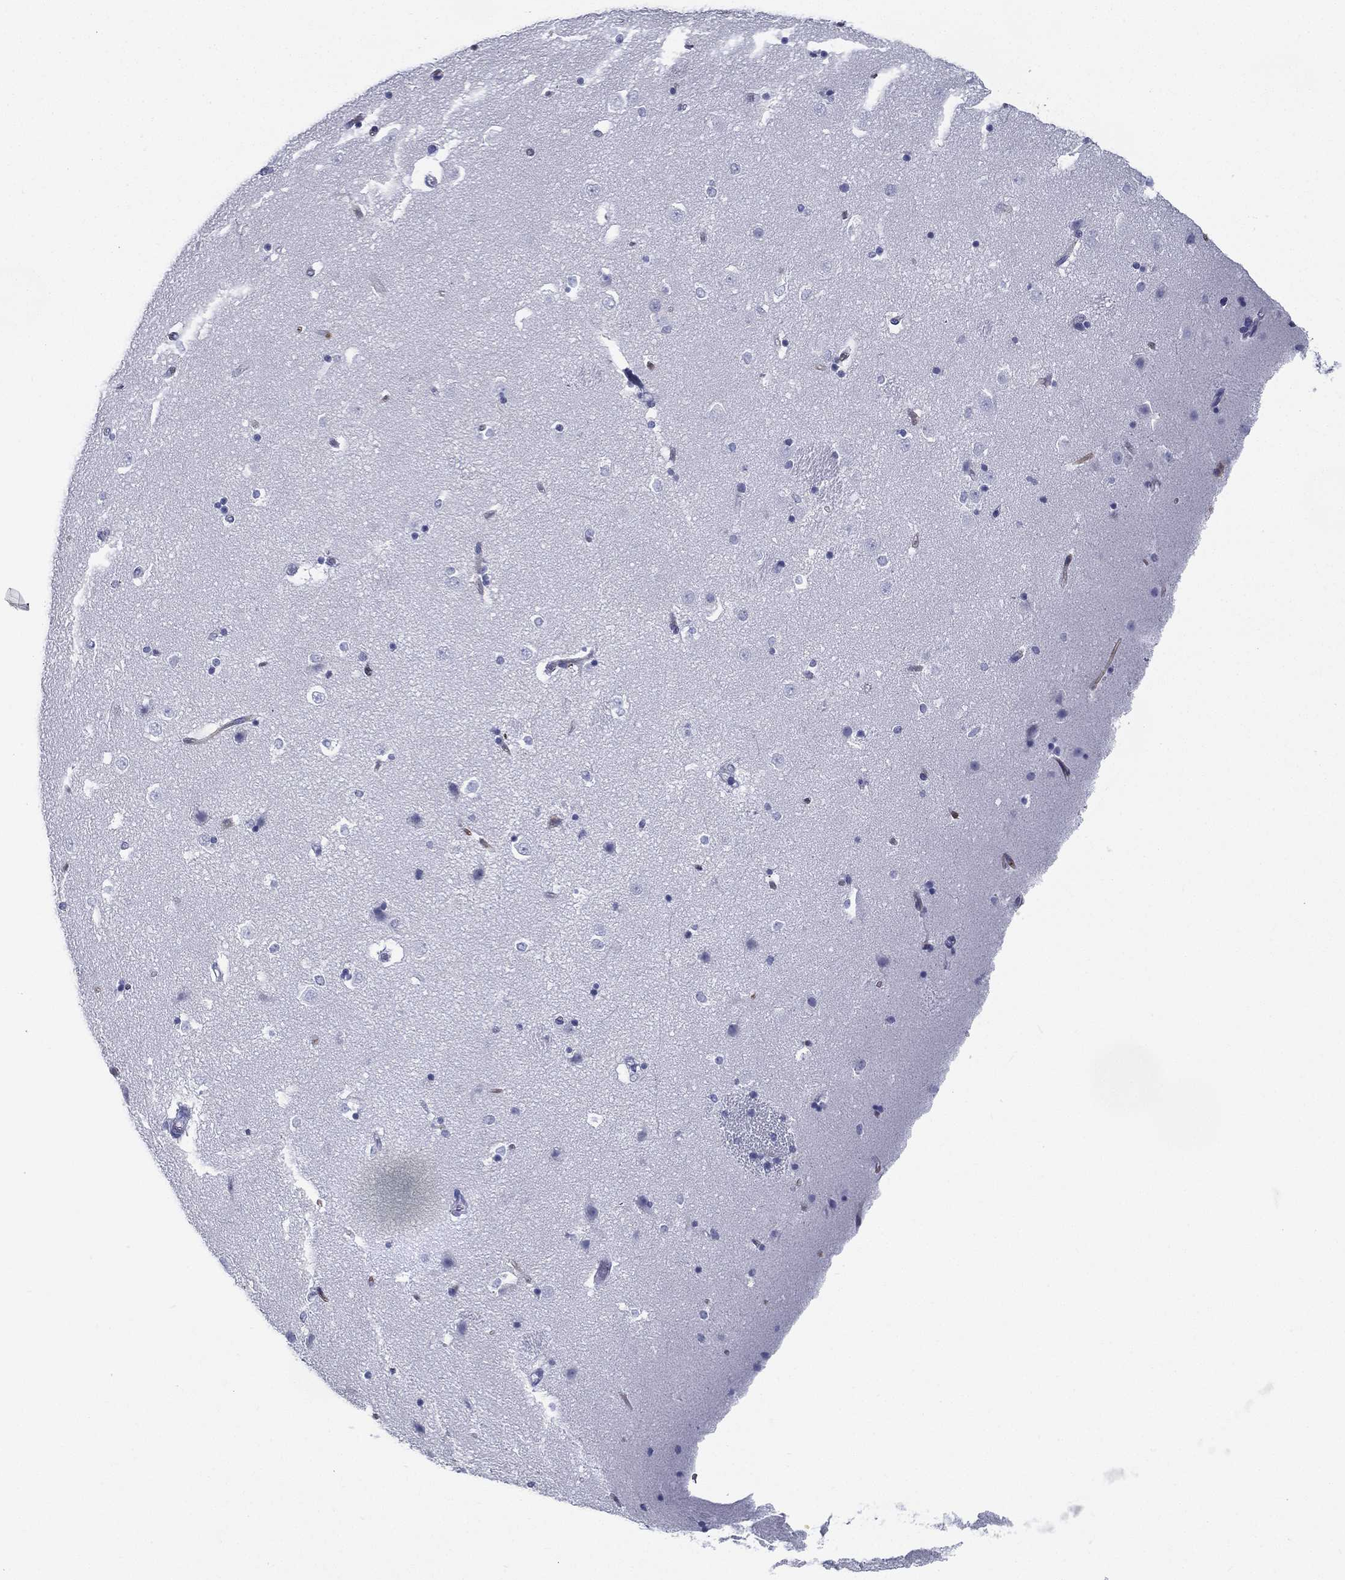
{"staining": {"intensity": "strong", "quantity": "<25%", "location": "cytoplasmic/membranous"}, "tissue": "caudate", "cell_type": "Glial cells", "image_type": "normal", "snomed": [{"axis": "morphology", "description": "Normal tissue, NOS"}, {"axis": "topography", "description": "Lateral ventricle wall"}], "caption": "Immunohistochemistry (IHC) of benign human caudate displays medium levels of strong cytoplasmic/membranous expression in approximately <25% of glial cells.", "gene": "RSPH4A", "patient": {"sex": "male", "age": 51}}